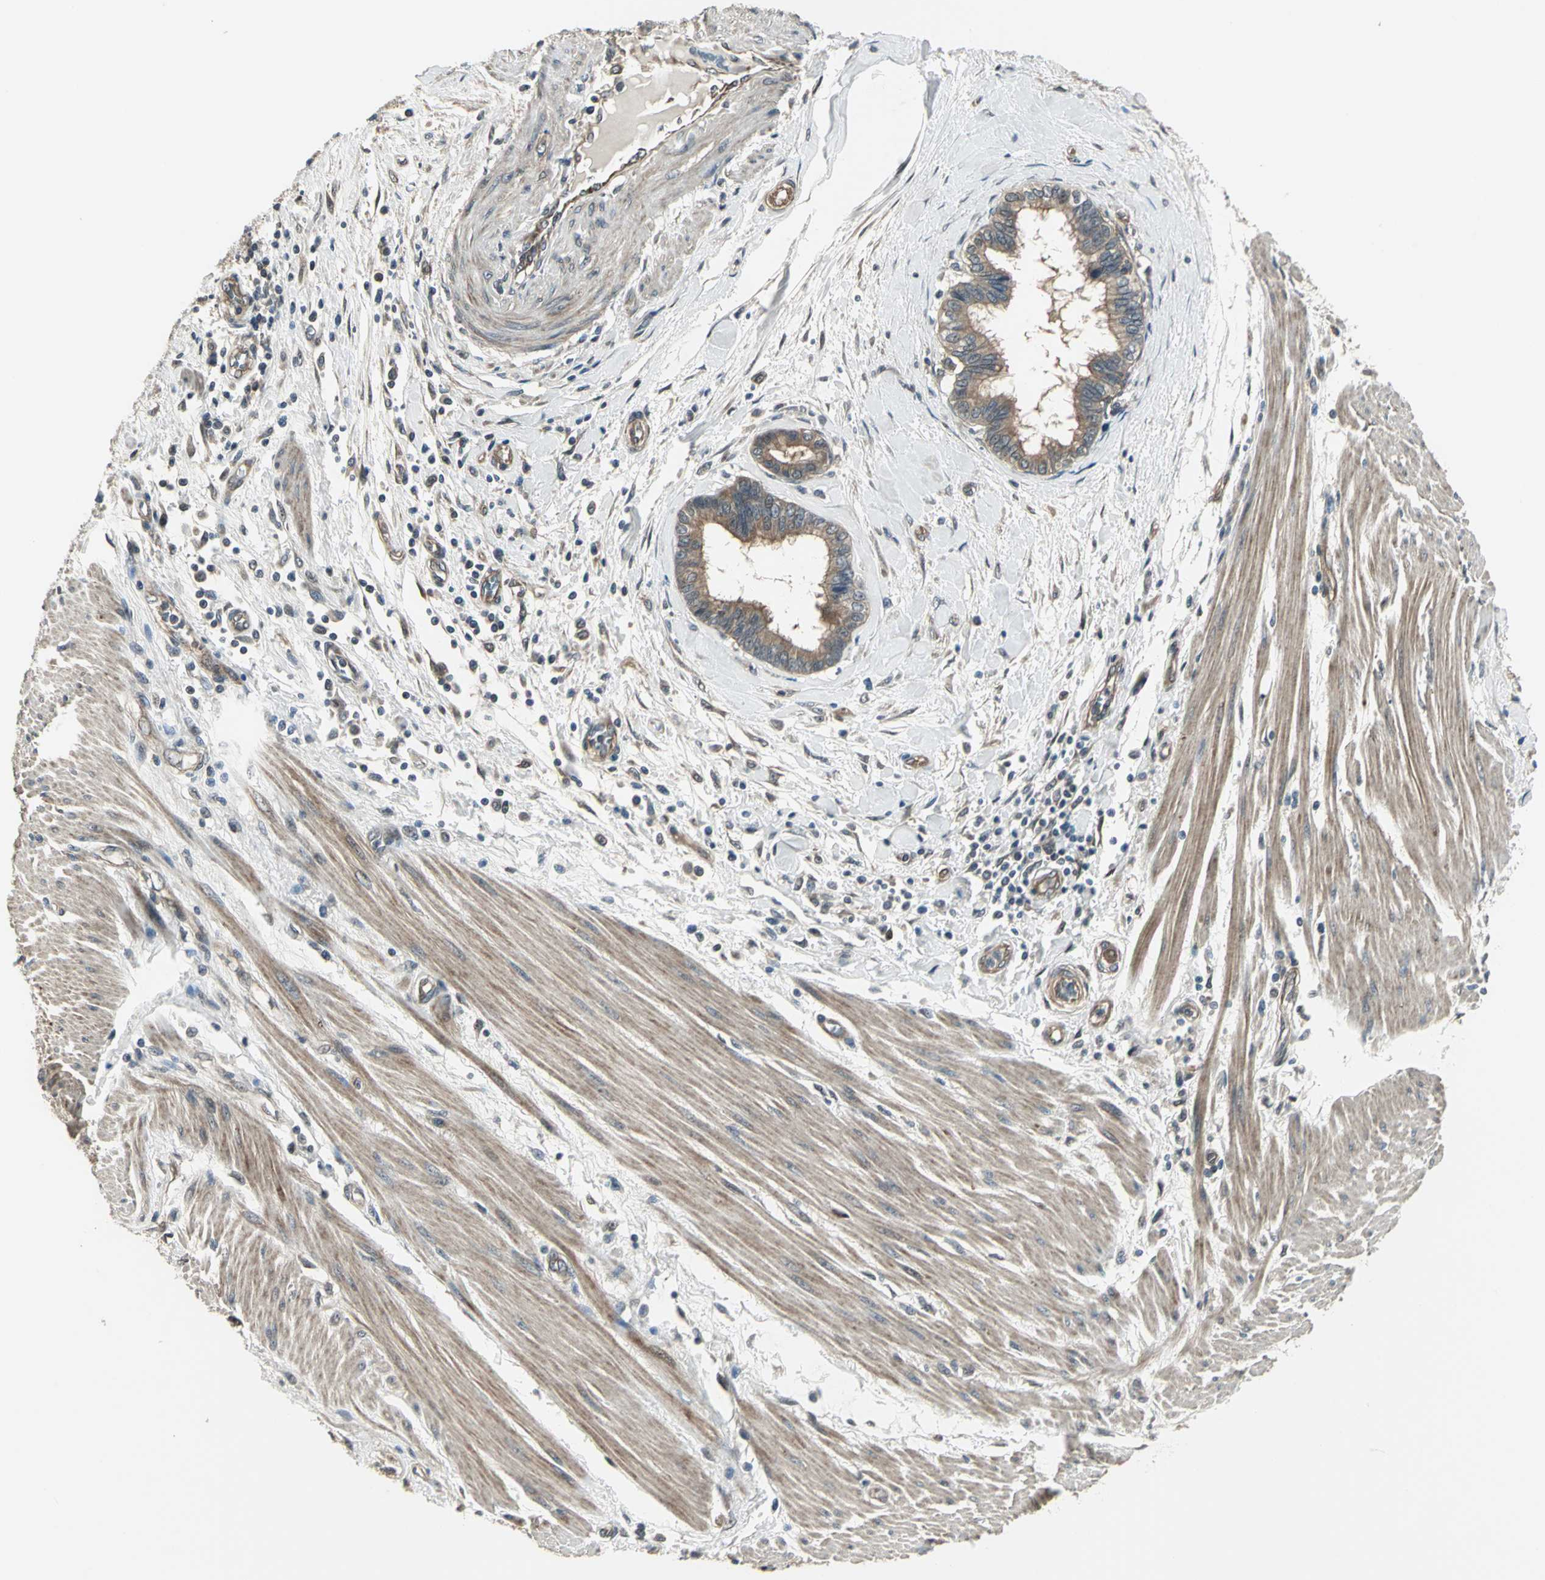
{"staining": {"intensity": "moderate", "quantity": ">75%", "location": "cytoplasmic/membranous"}, "tissue": "pancreatic cancer", "cell_type": "Tumor cells", "image_type": "cancer", "snomed": [{"axis": "morphology", "description": "Adenocarcinoma, NOS"}, {"axis": "topography", "description": "Pancreas"}], "caption": "Brown immunohistochemical staining in adenocarcinoma (pancreatic) displays moderate cytoplasmic/membranous positivity in about >75% of tumor cells. The staining was performed using DAB (3,3'-diaminobenzidine) to visualize the protein expression in brown, while the nuclei were stained in blue with hematoxylin (Magnification: 20x).", "gene": "PFDN1", "patient": {"sex": "female", "age": 64}}